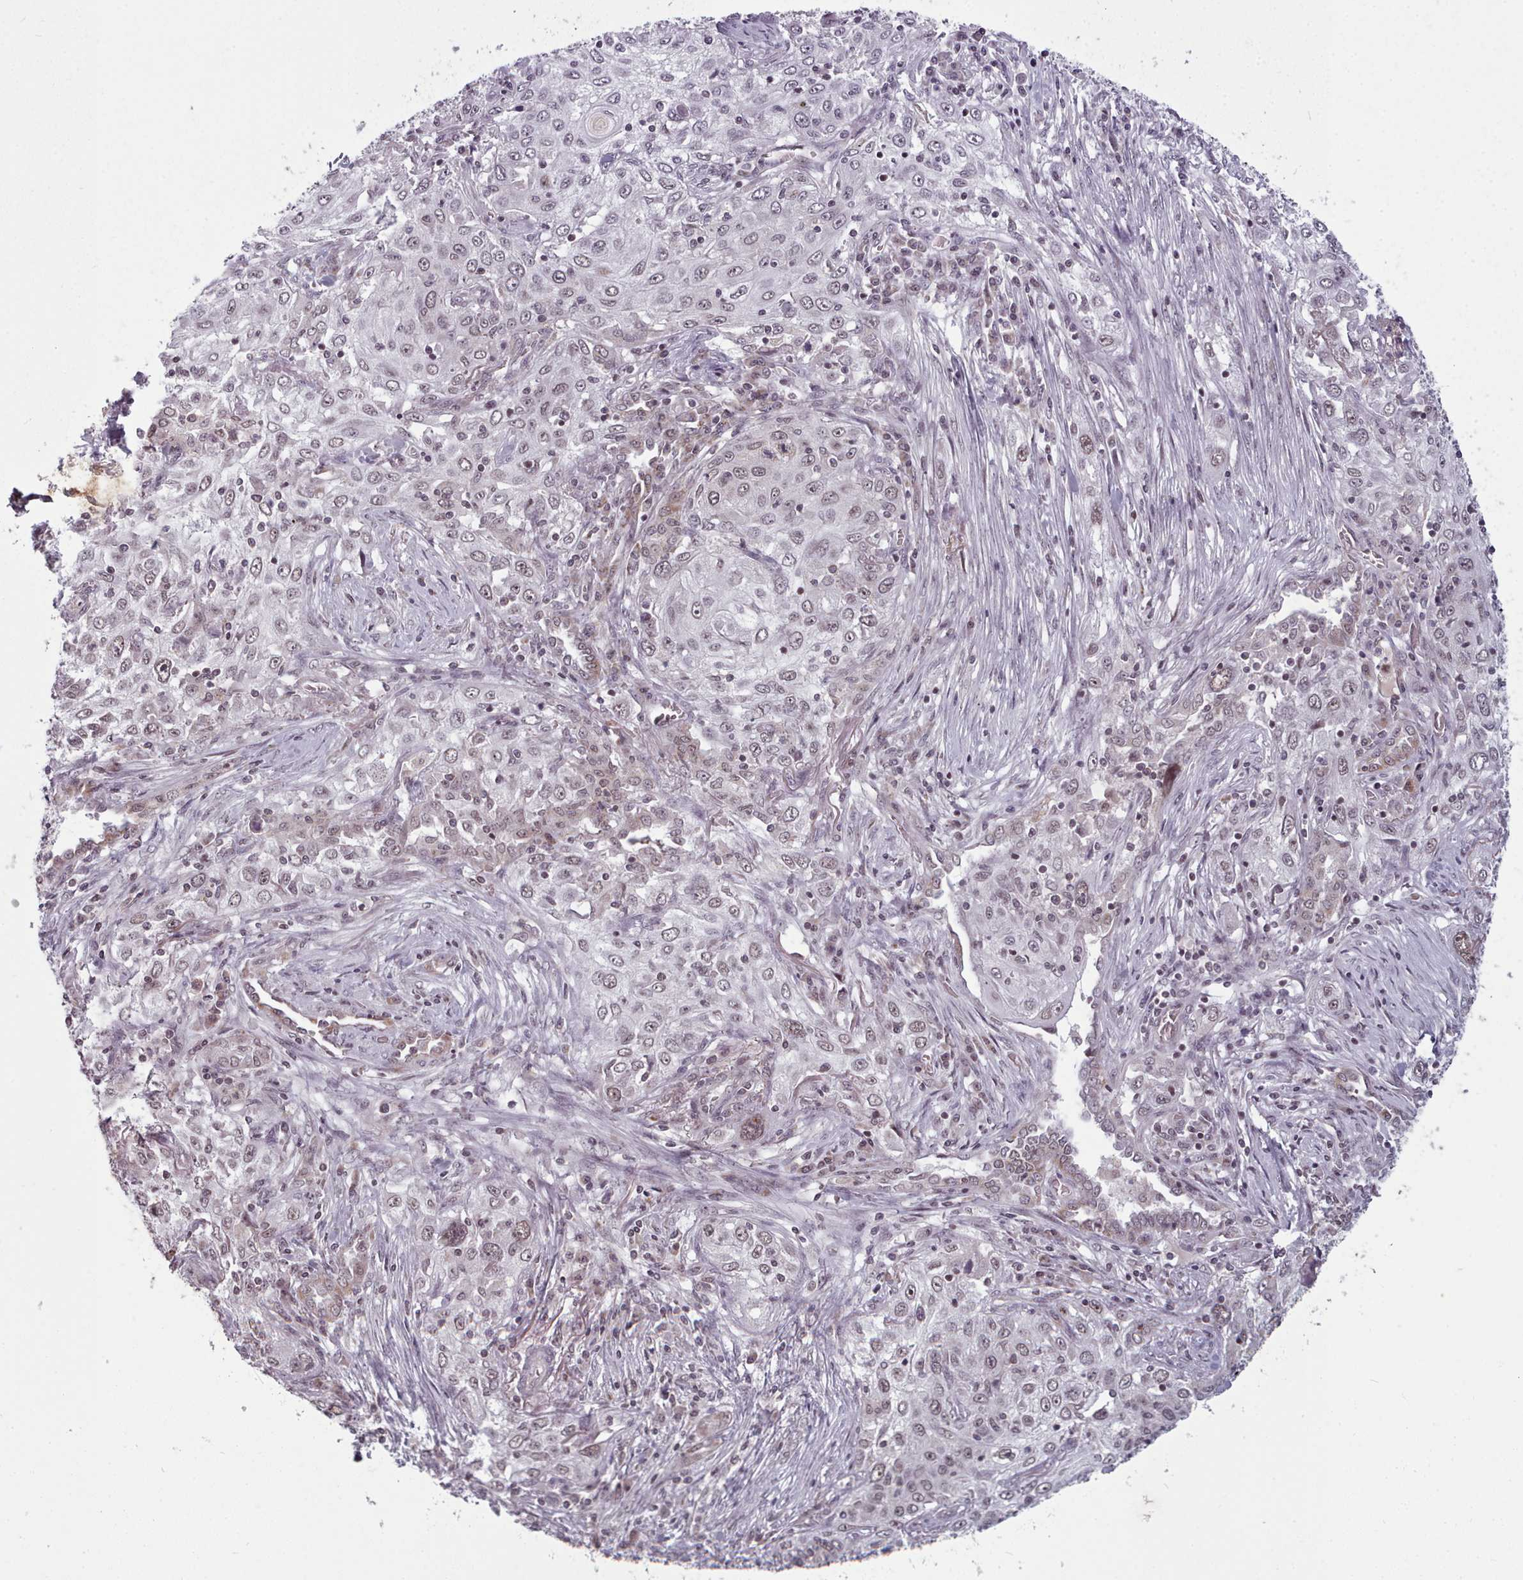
{"staining": {"intensity": "weak", "quantity": ">75%", "location": "nuclear"}, "tissue": "lung cancer", "cell_type": "Tumor cells", "image_type": "cancer", "snomed": [{"axis": "morphology", "description": "Squamous cell carcinoma, NOS"}, {"axis": "topography", "description": "Lung"}], "caption": "A photomicrograph of lung cancer (squamous cell carcinoma) stained for a protein reveals weak nuclear brown staining in tumor cells.", "gene": "SRSF9", "patient": {"sex": "female", "age": 69}}